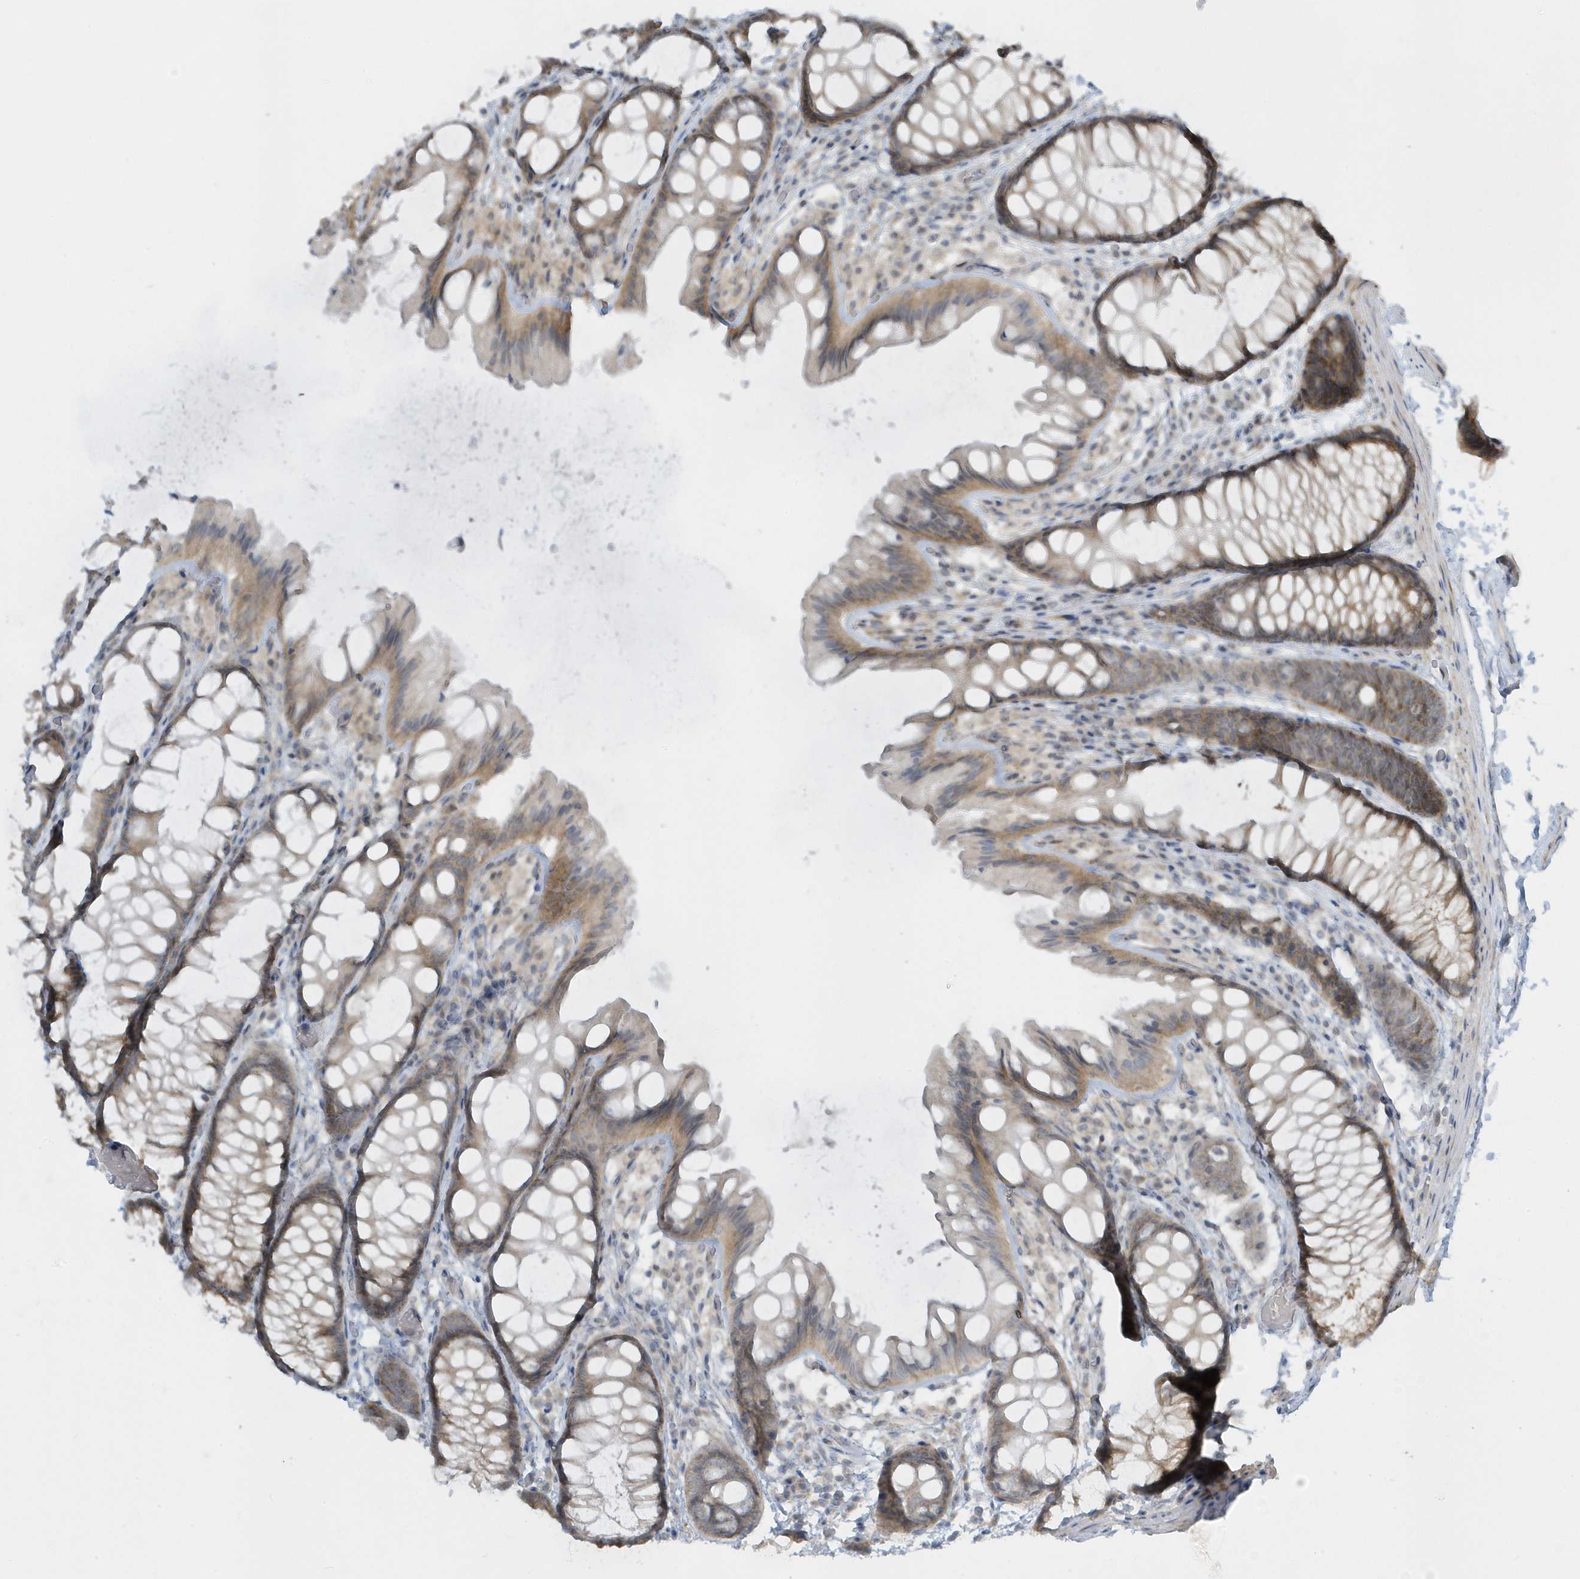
{"staining": {"intensity": "negative", "quantity": "none", "location": "none"}, "tissue": "colon", "cell_type": "Endothelial cells", "image_type": "normal", "snomed": [{"axis": "morphology", "description": "Normal tissue, NOS"}, {"axis": "topography", "description": "Colon"}], "caption": "A high-resolution micrograph shows IHC staining of unremarkable colon, which displays no significant expression in endothelial cells.", "gene": "SCN3A", "patient": {"sex": "male", "age": 47}}